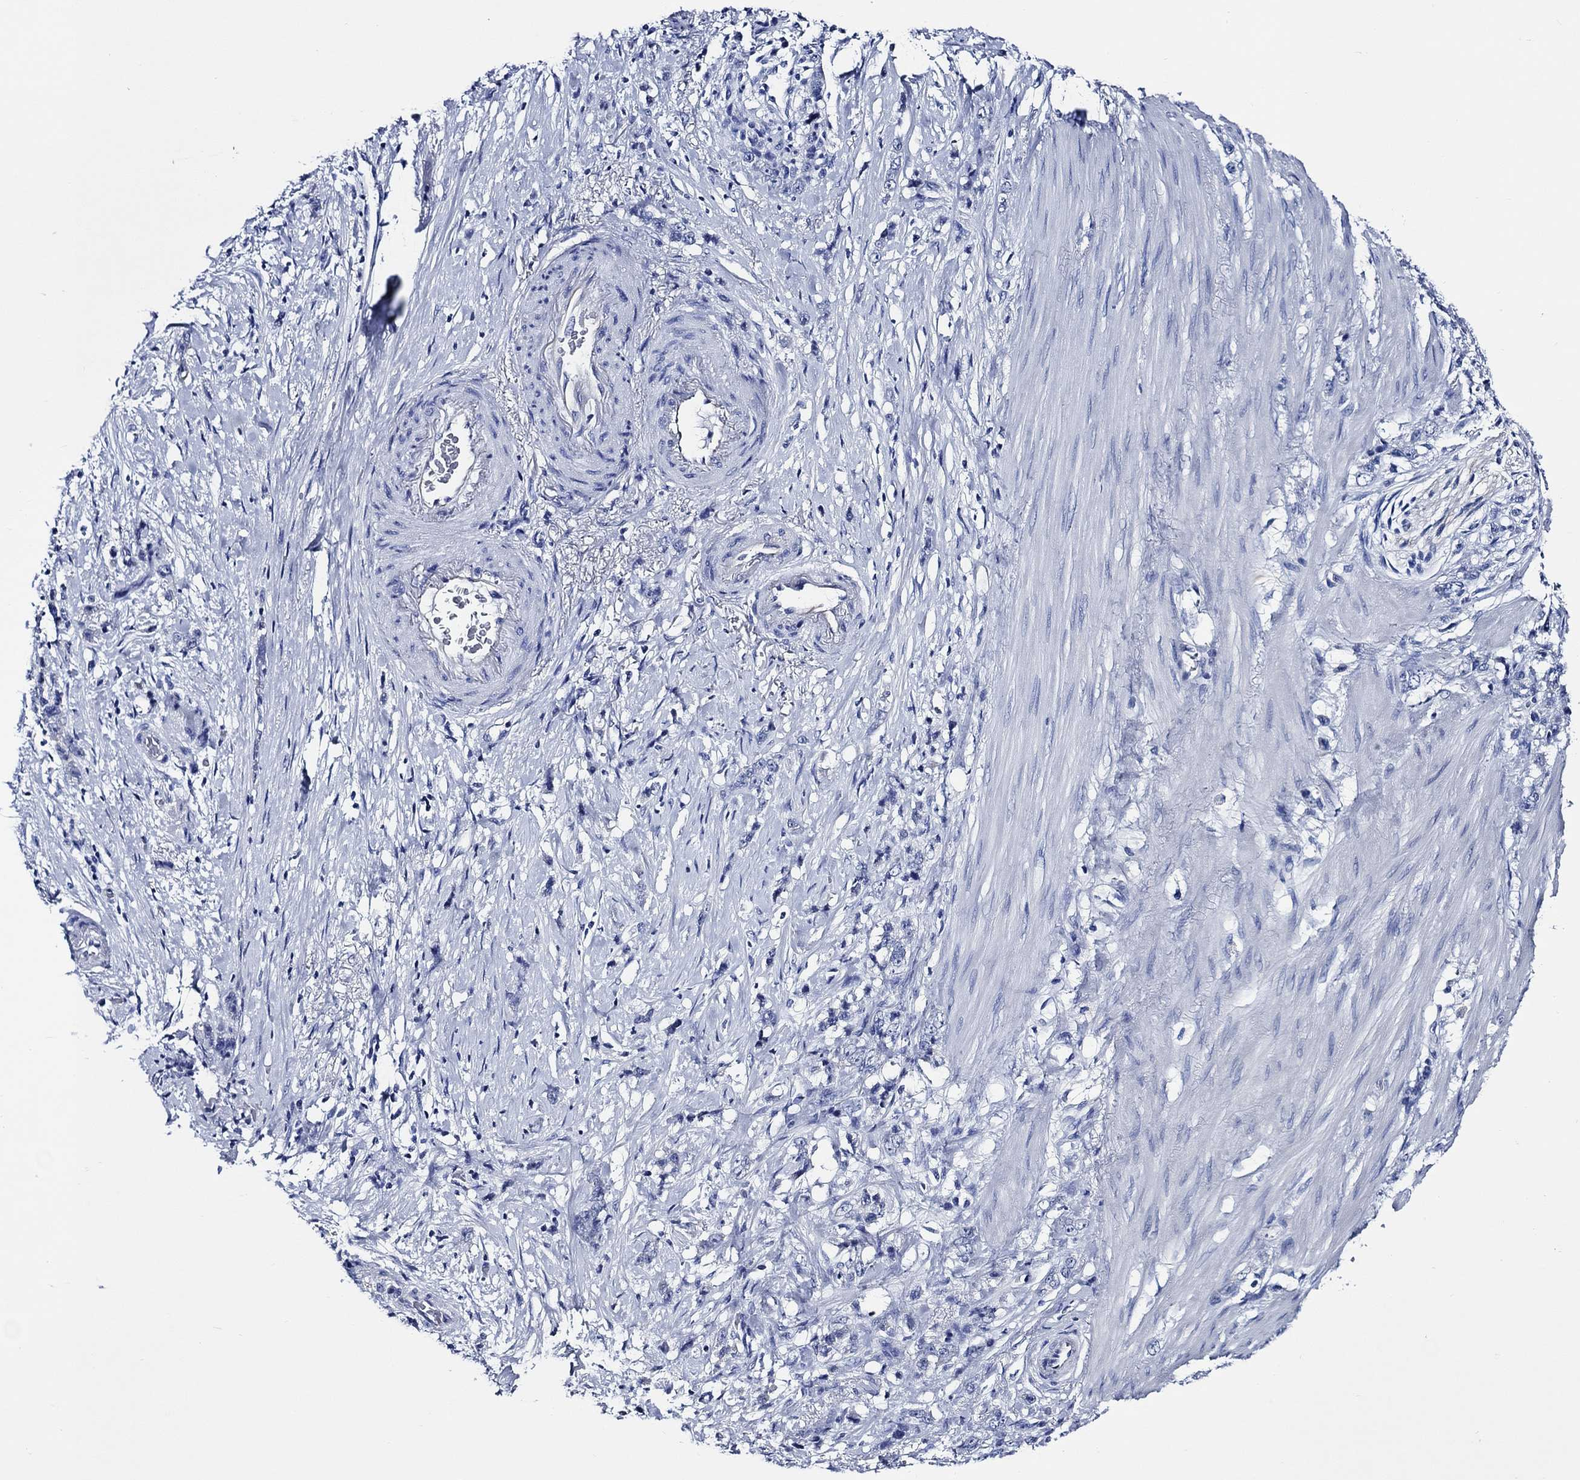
{"staining": {"intensity": "negative", "quantity": "none", "location": "none"}, "tissue": "stomach cancer", "cell_type": "Tumor cells", "image_type": "cancer", "snomed": [{"axis": "morphology", "description": "Adenocarcinoma, NOS"}, {"axis": "topography", "description": "Stomach, lower"}], "caption": "Tumor cells show no significant protein positivity in stomach adenocarcinoma.", "gene": "WDR62", "patient": {"sex": "male", "age": 88}}